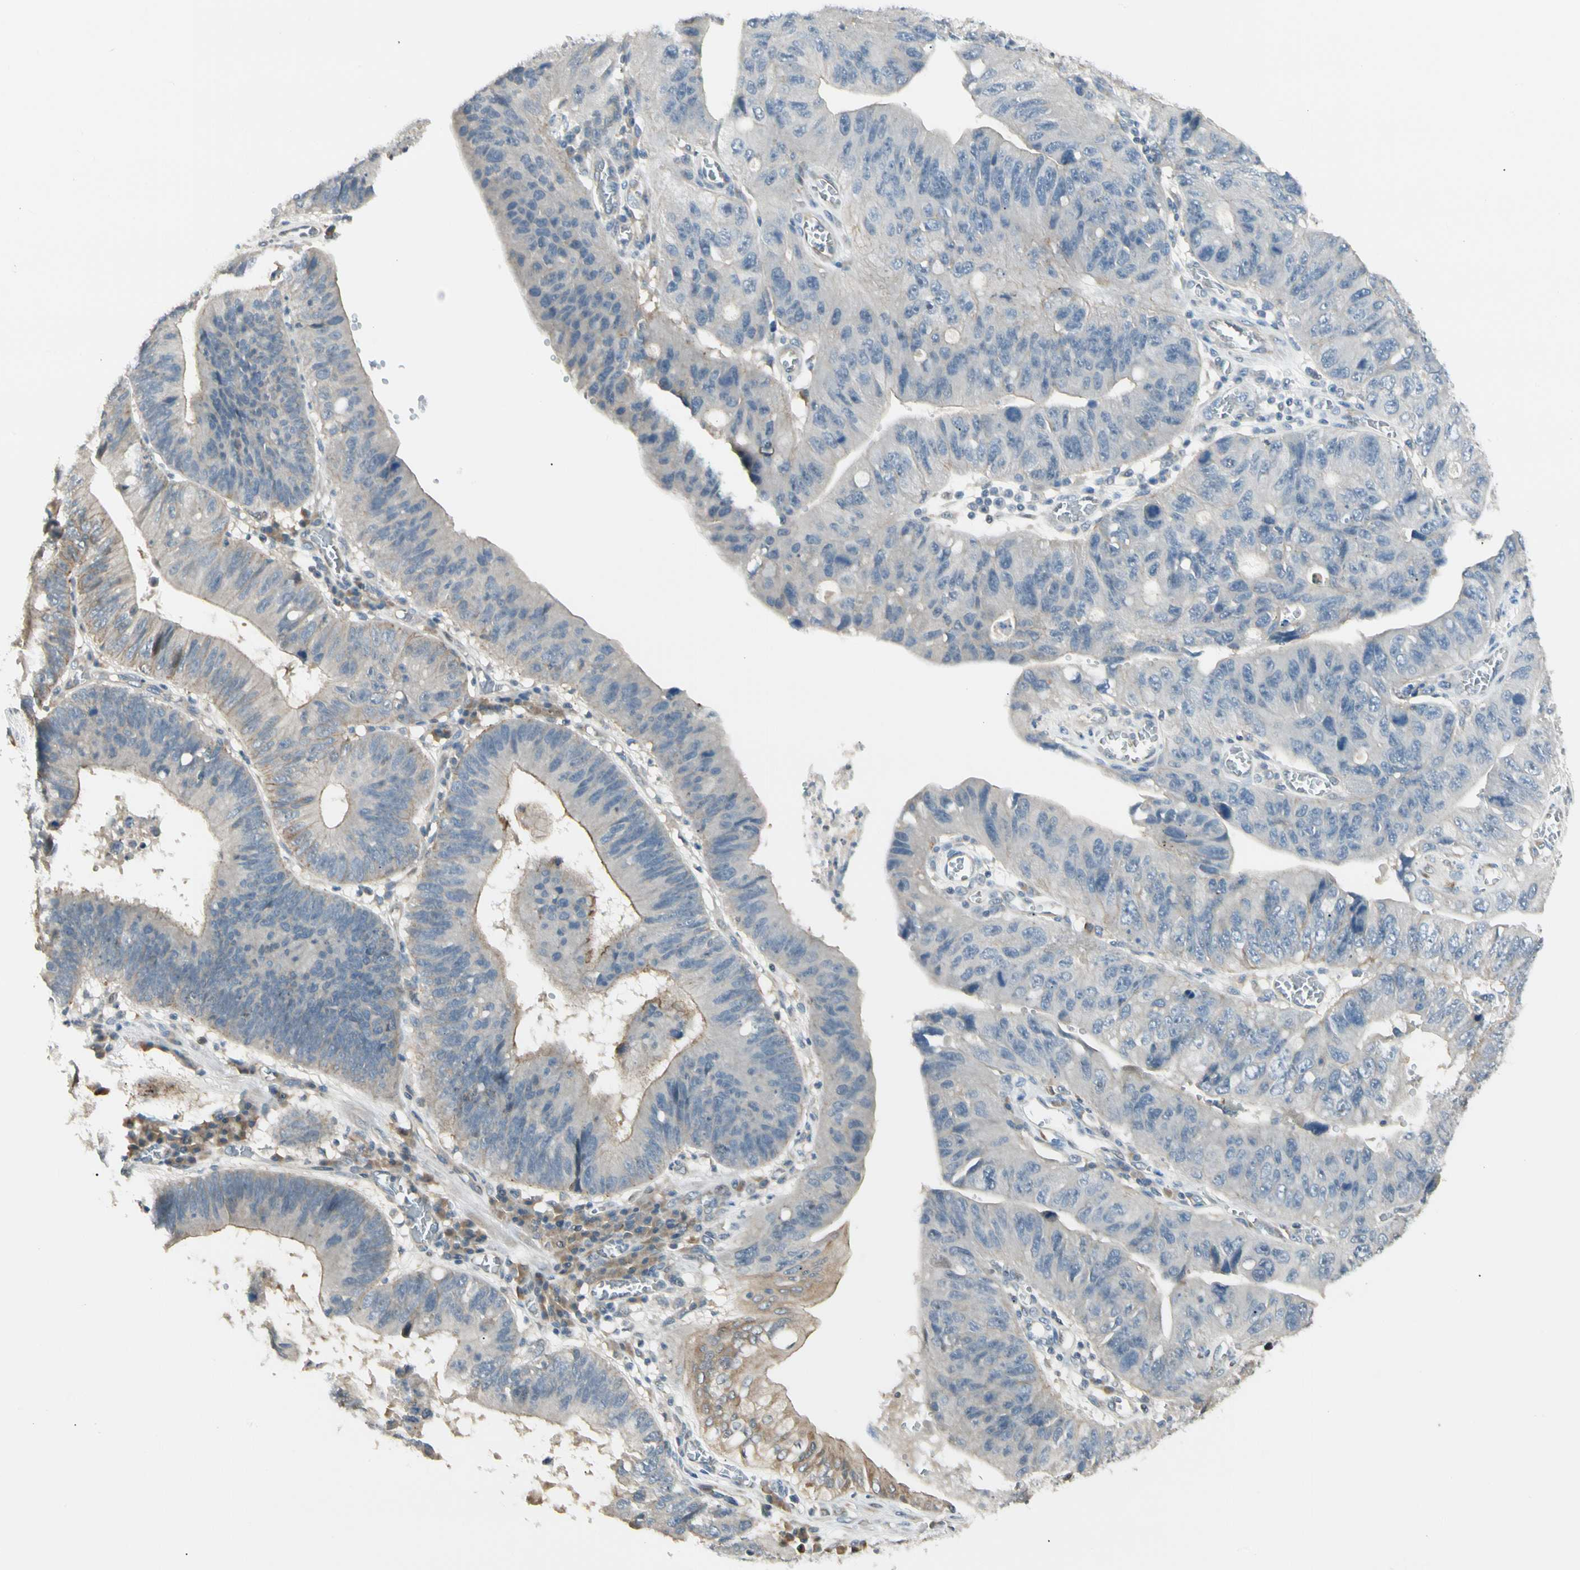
{"staining": {"intensity": "weak", "quantity": "25%-75%", "location": "cytoplasmic/membranous"}, "tissue": "stomach cancer", "cell_type": "Tumor cells", "image_type": "cancer", "snomed": [{"axis": "morphology", "description": "Adenocarcinoma, NOS"}, {"axis": "topography", "description": "Stomach"}], "caption": "An image of human stomach adenocarcinoma stained for a protein shows weak cytoplasmic/membranous brown staining in tumor cells. (Brightfield microscopy of DAB IHC at high magnification).", "gene": "P3H2", "patient": {"sex": "male", "age": 59}}